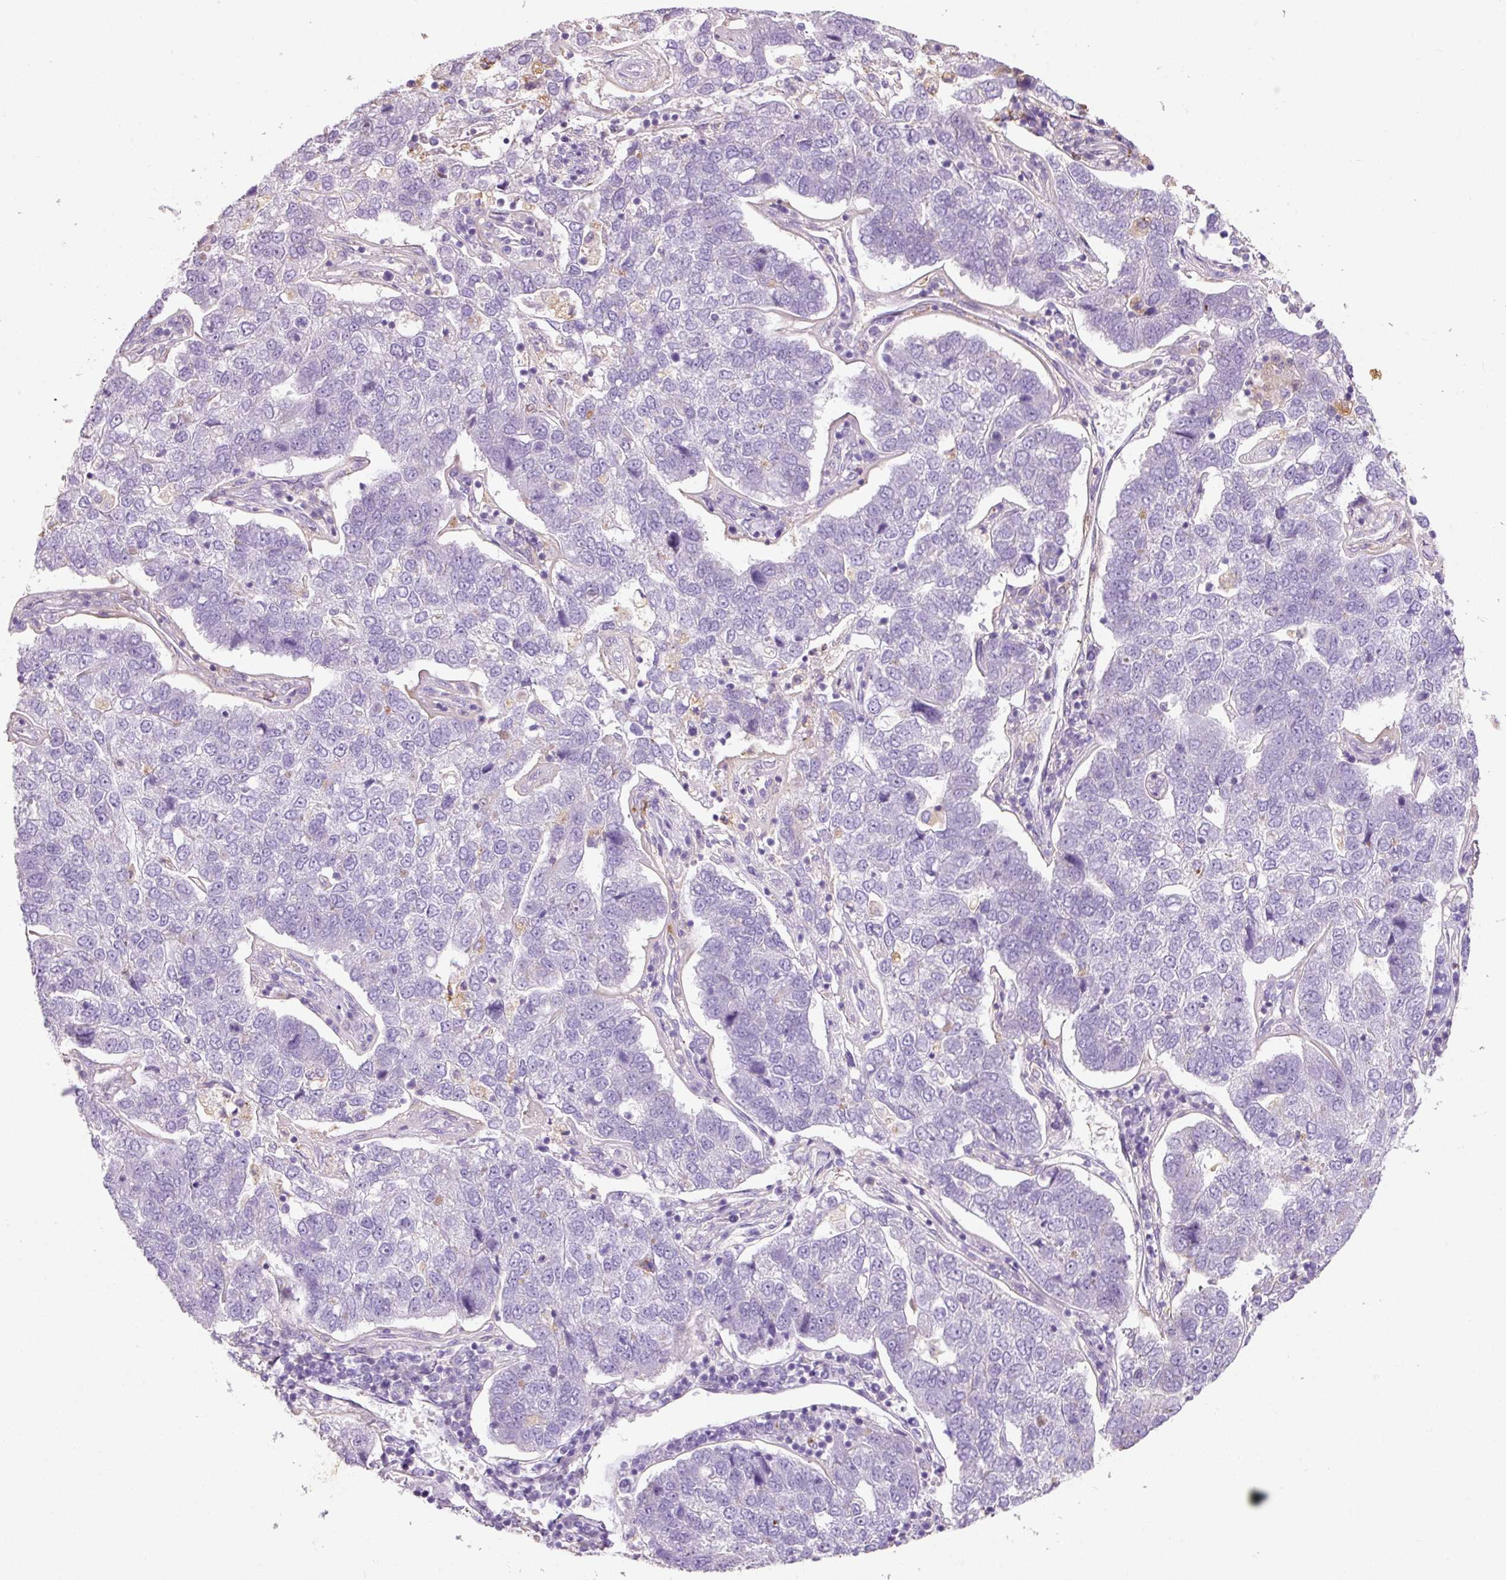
{"staining": {"intensity": "negative", "quantity": "none", "location": "none"}, "tissue": "pancreatic cancer", "cell_type": "Tumor cells", "image_type": "cancer", "snomed": [{"axis": "morphology", "description": "Adenocarcinoma, NOS"}, {"axis": "topography", "description": "Pancreas"}], "caption": "Immunohistochemistry of human pancreatic cancer (adenocarcinoma) shows no positivity in tumor cells.", "gene": "TMC8", "patient": {"sex": "female", "age": 61}}